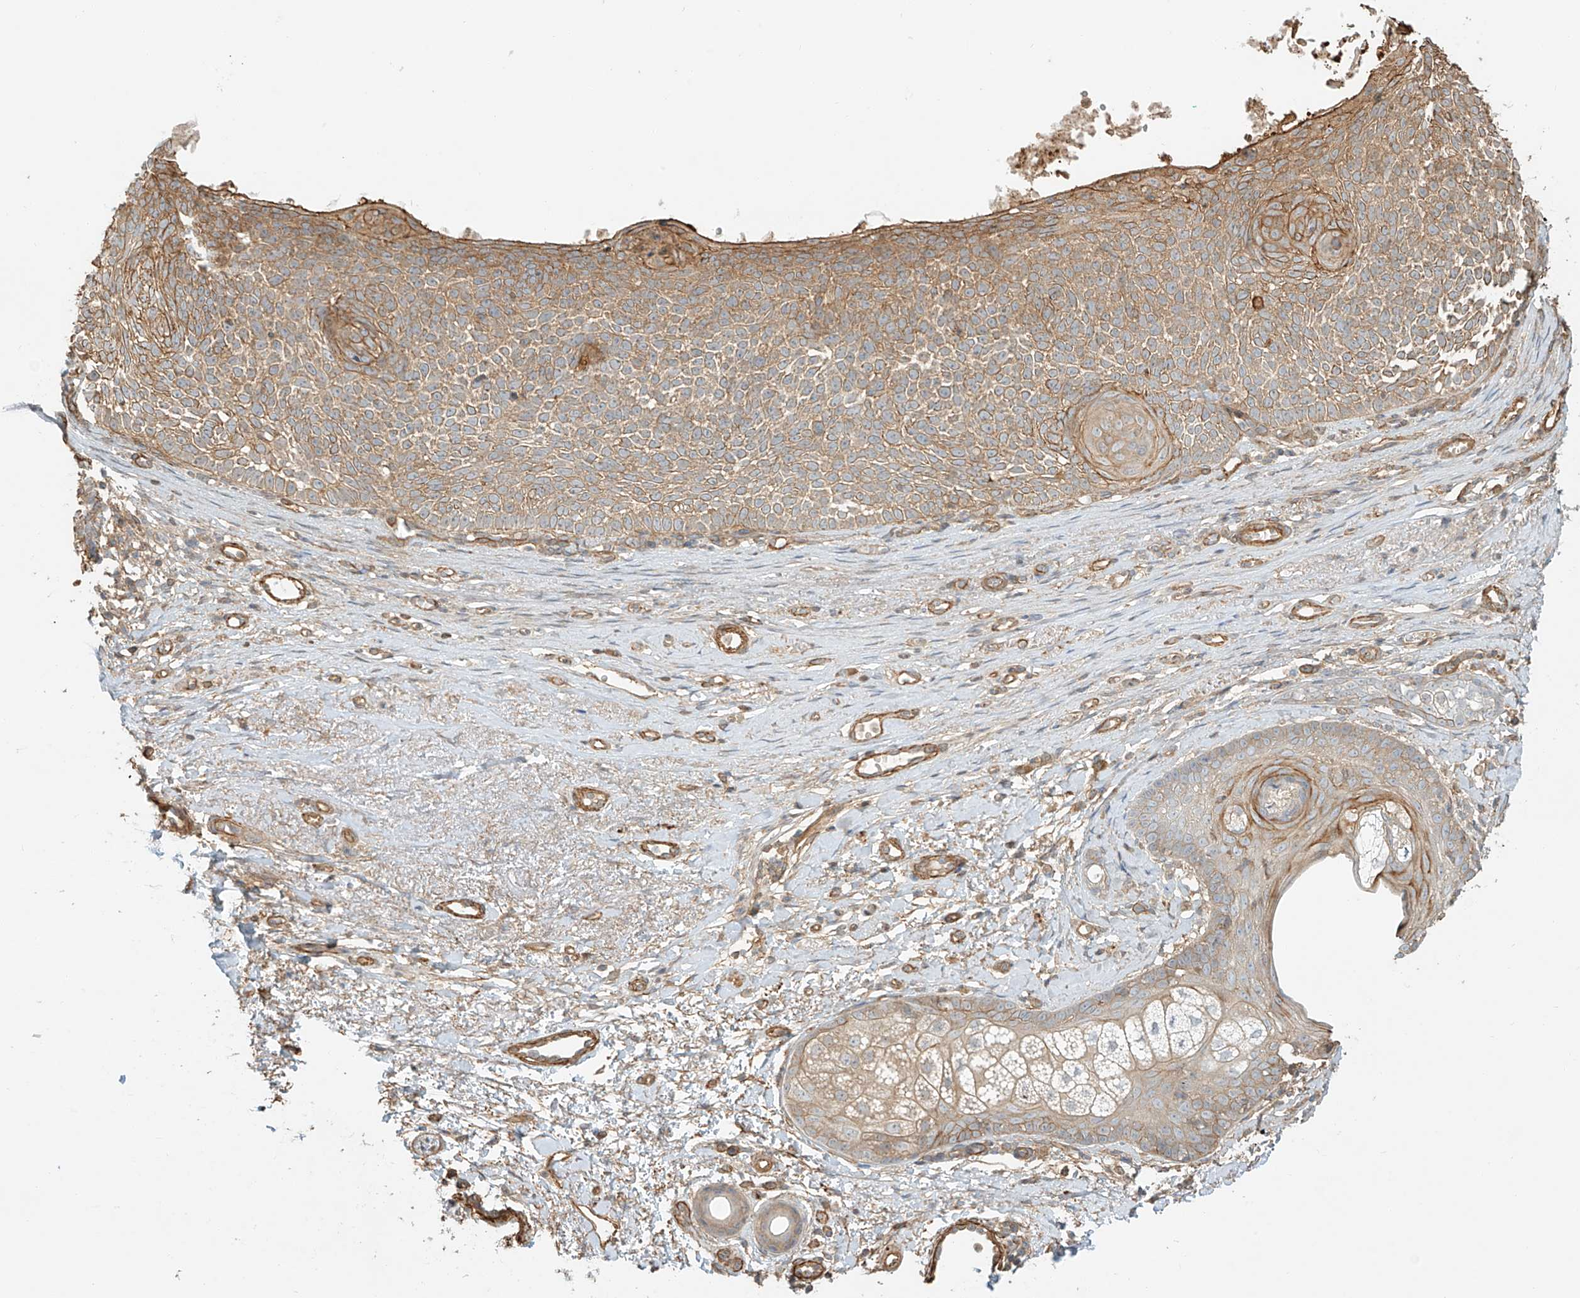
{"staining": {"intensity": "moderate", "quantity": "25%-75%", "location": "cytoplasmic/membranous"}, "tissue": "skin cancer", "cell_type": "Tumor cells", "image_type": "cancer", "snomed": [{"axis": "morphology", "description": "Basal cell carcinoma"}, {"axis": "topography", "description": "Skin"}], "caption": "Approximately 25%-75% of tumor cells in skin cancer demonstrate moderate cytoplasmic/membranous protein positivity as visualized by brown immunohistochemical staining.", "gene": "CSMD3", "patient": {"sex": "female", "age": 81}}